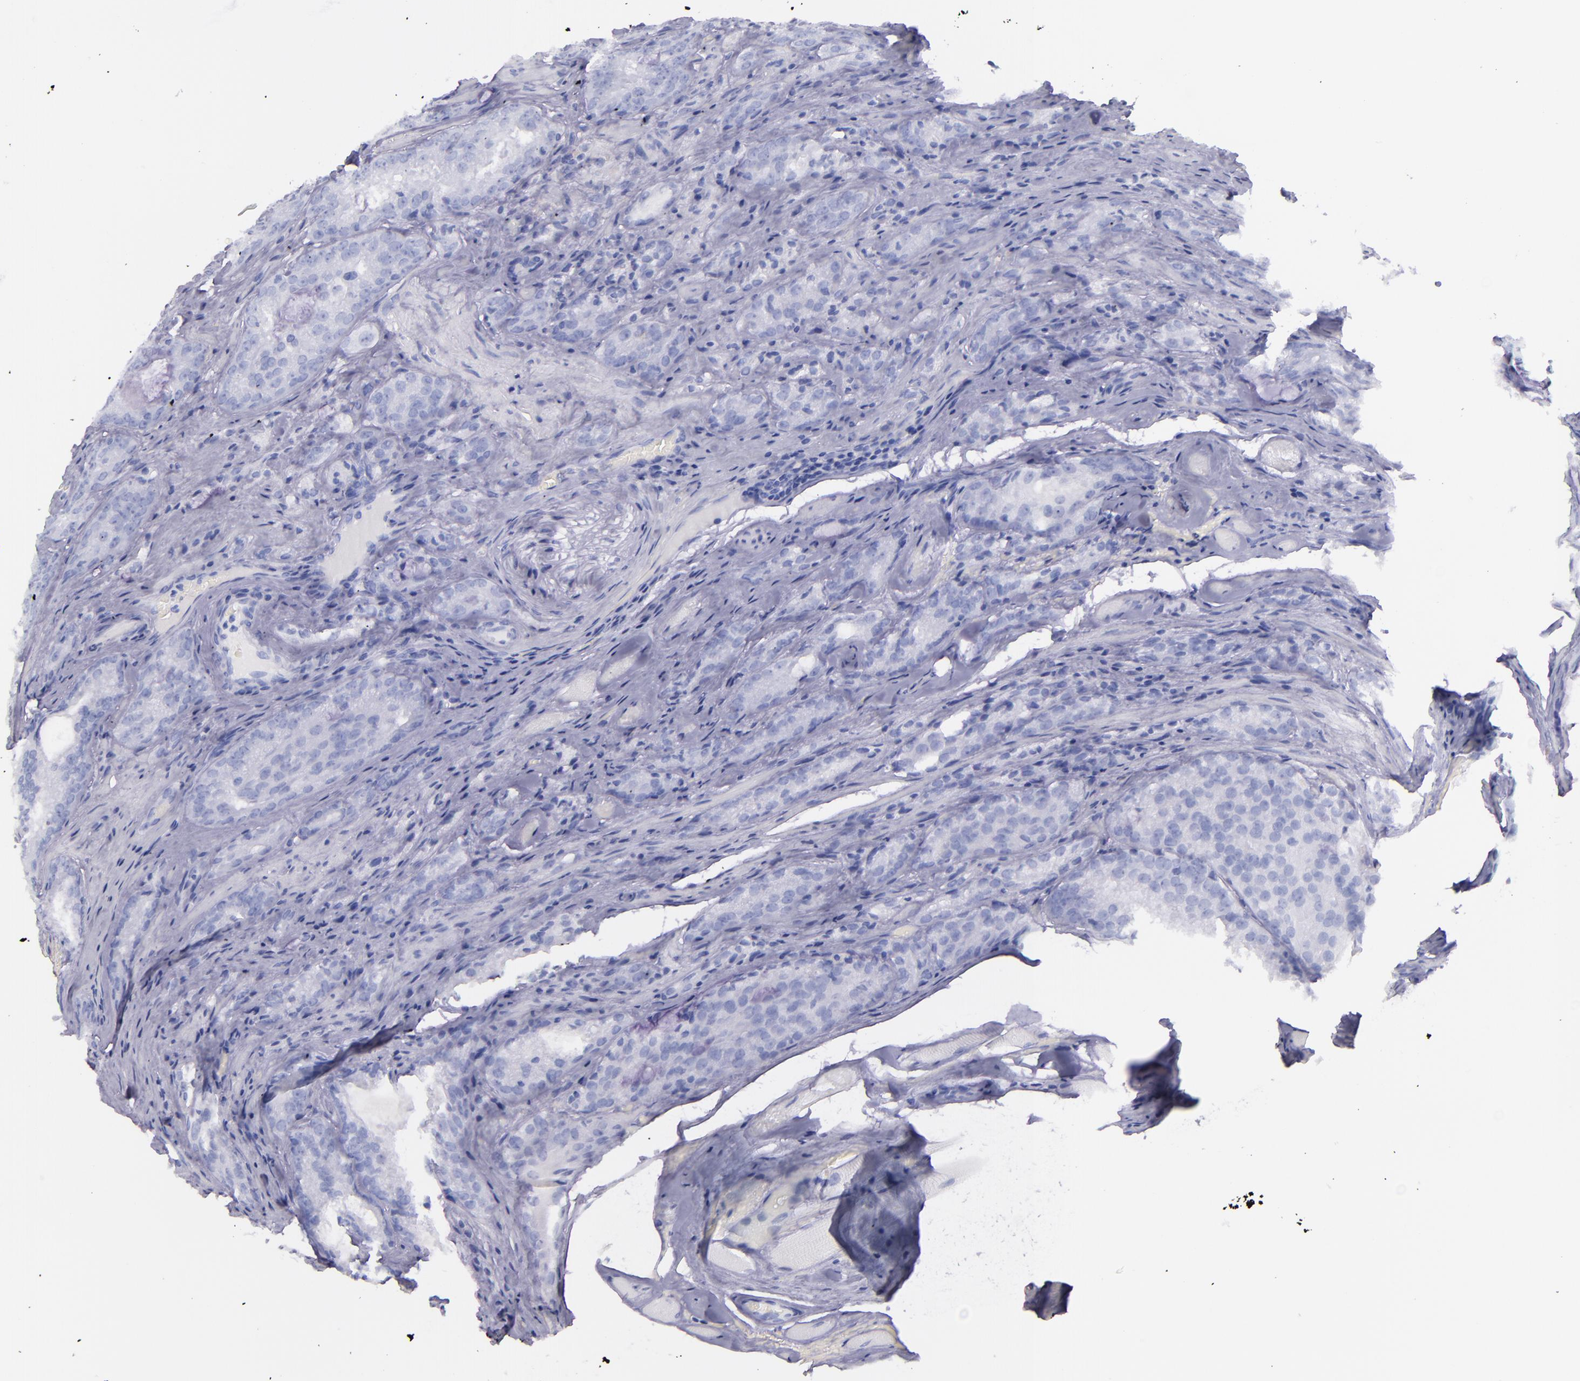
{"staining": {"intensity": "negative", "quantity": "none", "location": "none"}, "tissue": "prostate cancer", "cell_type": "Tumor cells", "image_type": "cancer", "snomed": [{"axis": "morphology", "description": "Adenocarcinoma, Medium grade"}, {"axis": "topography", "description": "Prostate"}], "caption": "An image of human prostate adenocarcinoma (medium-grade) is negative for staining in tumor cells. (DAB immunohistochemistry (IHC) with hematoxylin counter stain).", "gene": "SFTPB", "patient": {"sex": "male", "age": 60}}